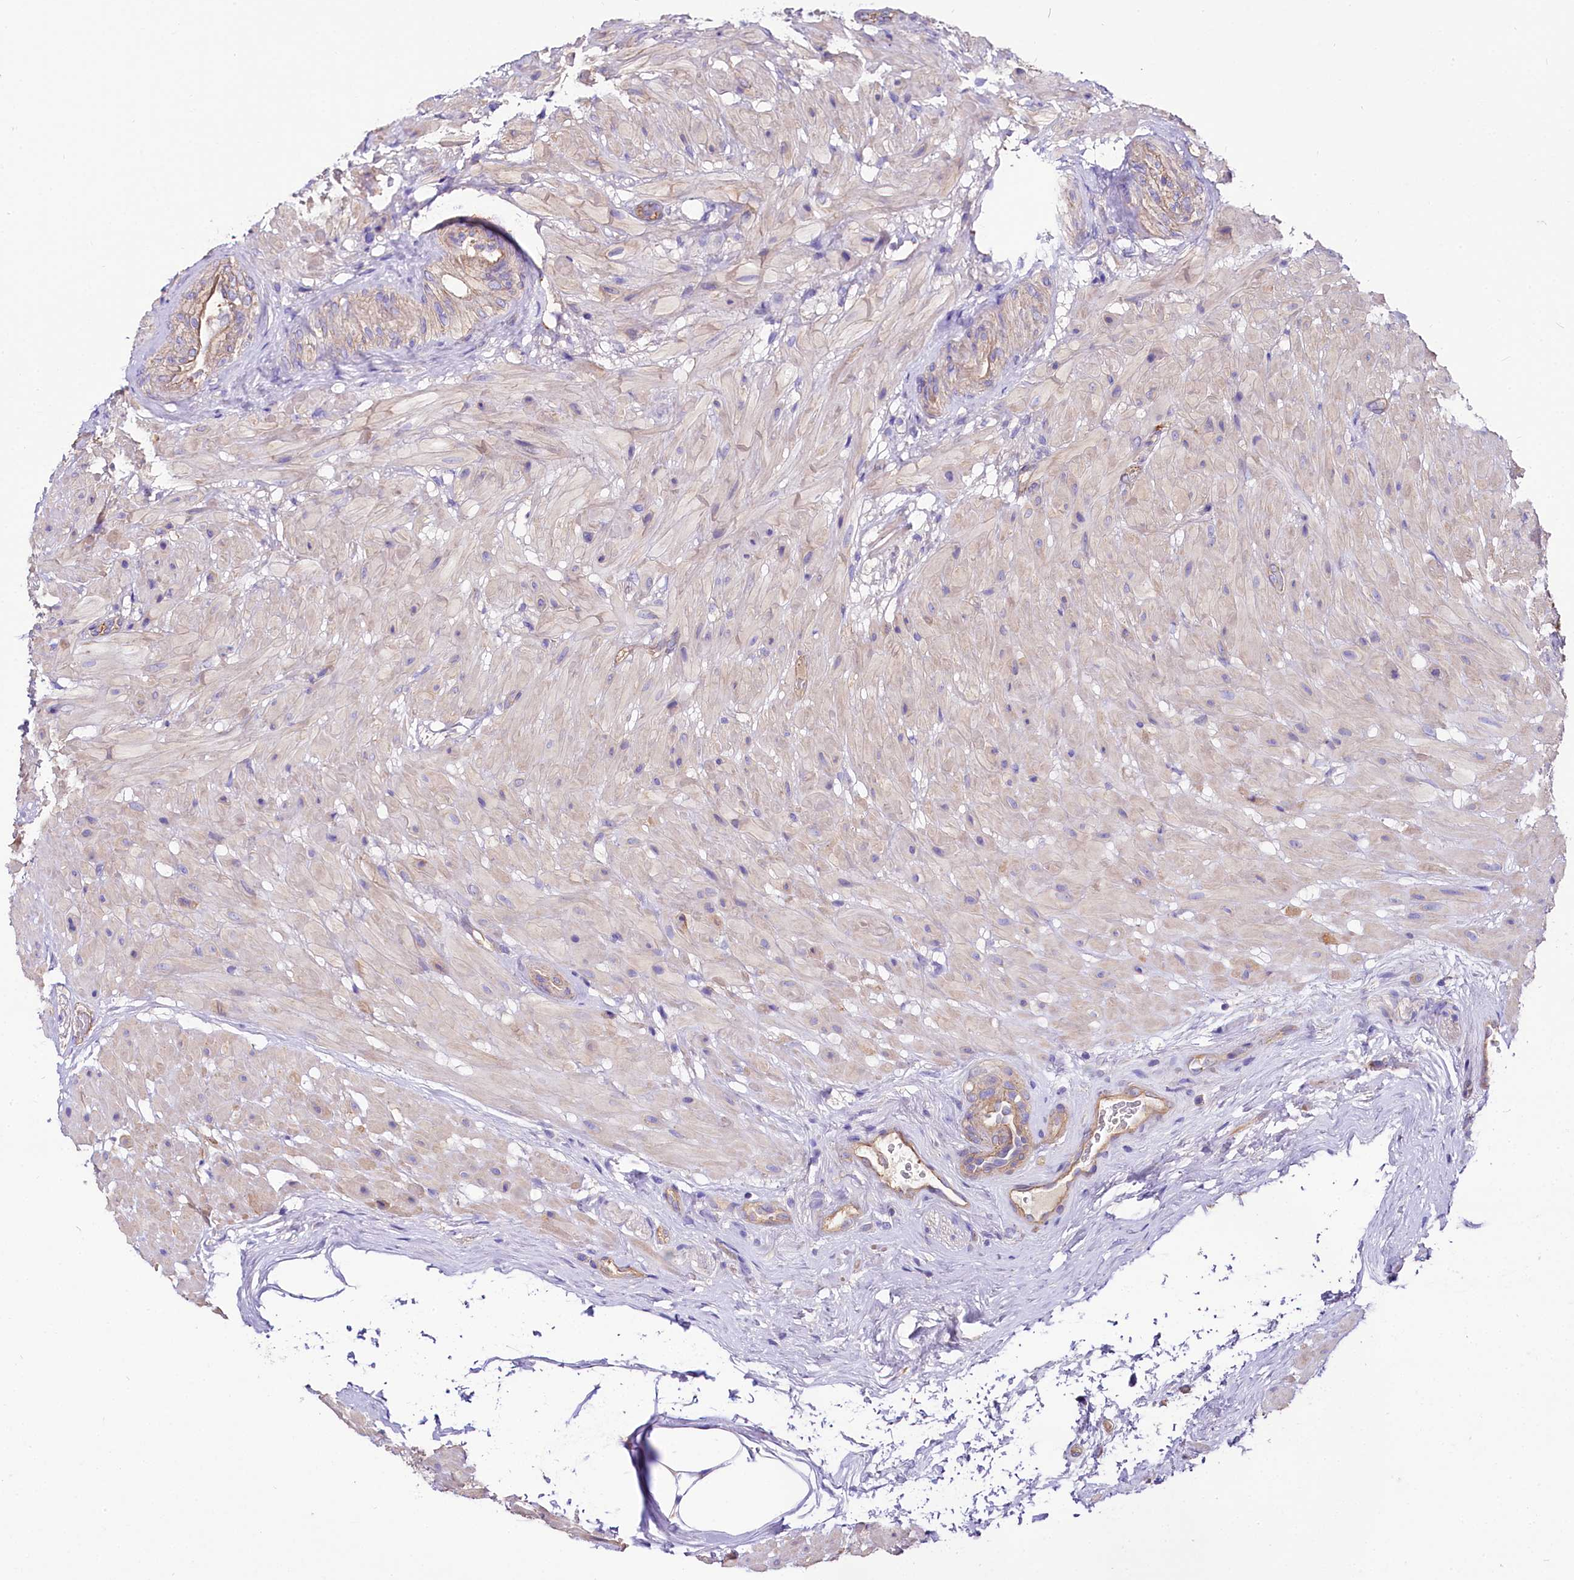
{"staining": {"intensity": "moderate", "quantity": "<25%", "location": "cytoplasmic/membranous"}, "tissue": "seminal vesicle", "cell_type": "Glandular cells", "image_type": "normal", "snomed": [{"axis": "morphology", "description": "Normal tissue, NOS"}, {"axis": "topography", "description": "Seminal veicle"}, {"axis": "topography", "description": "Peripheral nerve tissue"}], "caption": "Moderate cytoplasmic/membranous positivity for a protein is appreciated in approximately <25% of glandular cells of normal seminal vesicle using IHC.", "gene": "FCHSD2", "patient": {"sex": "male", "age": 63}}